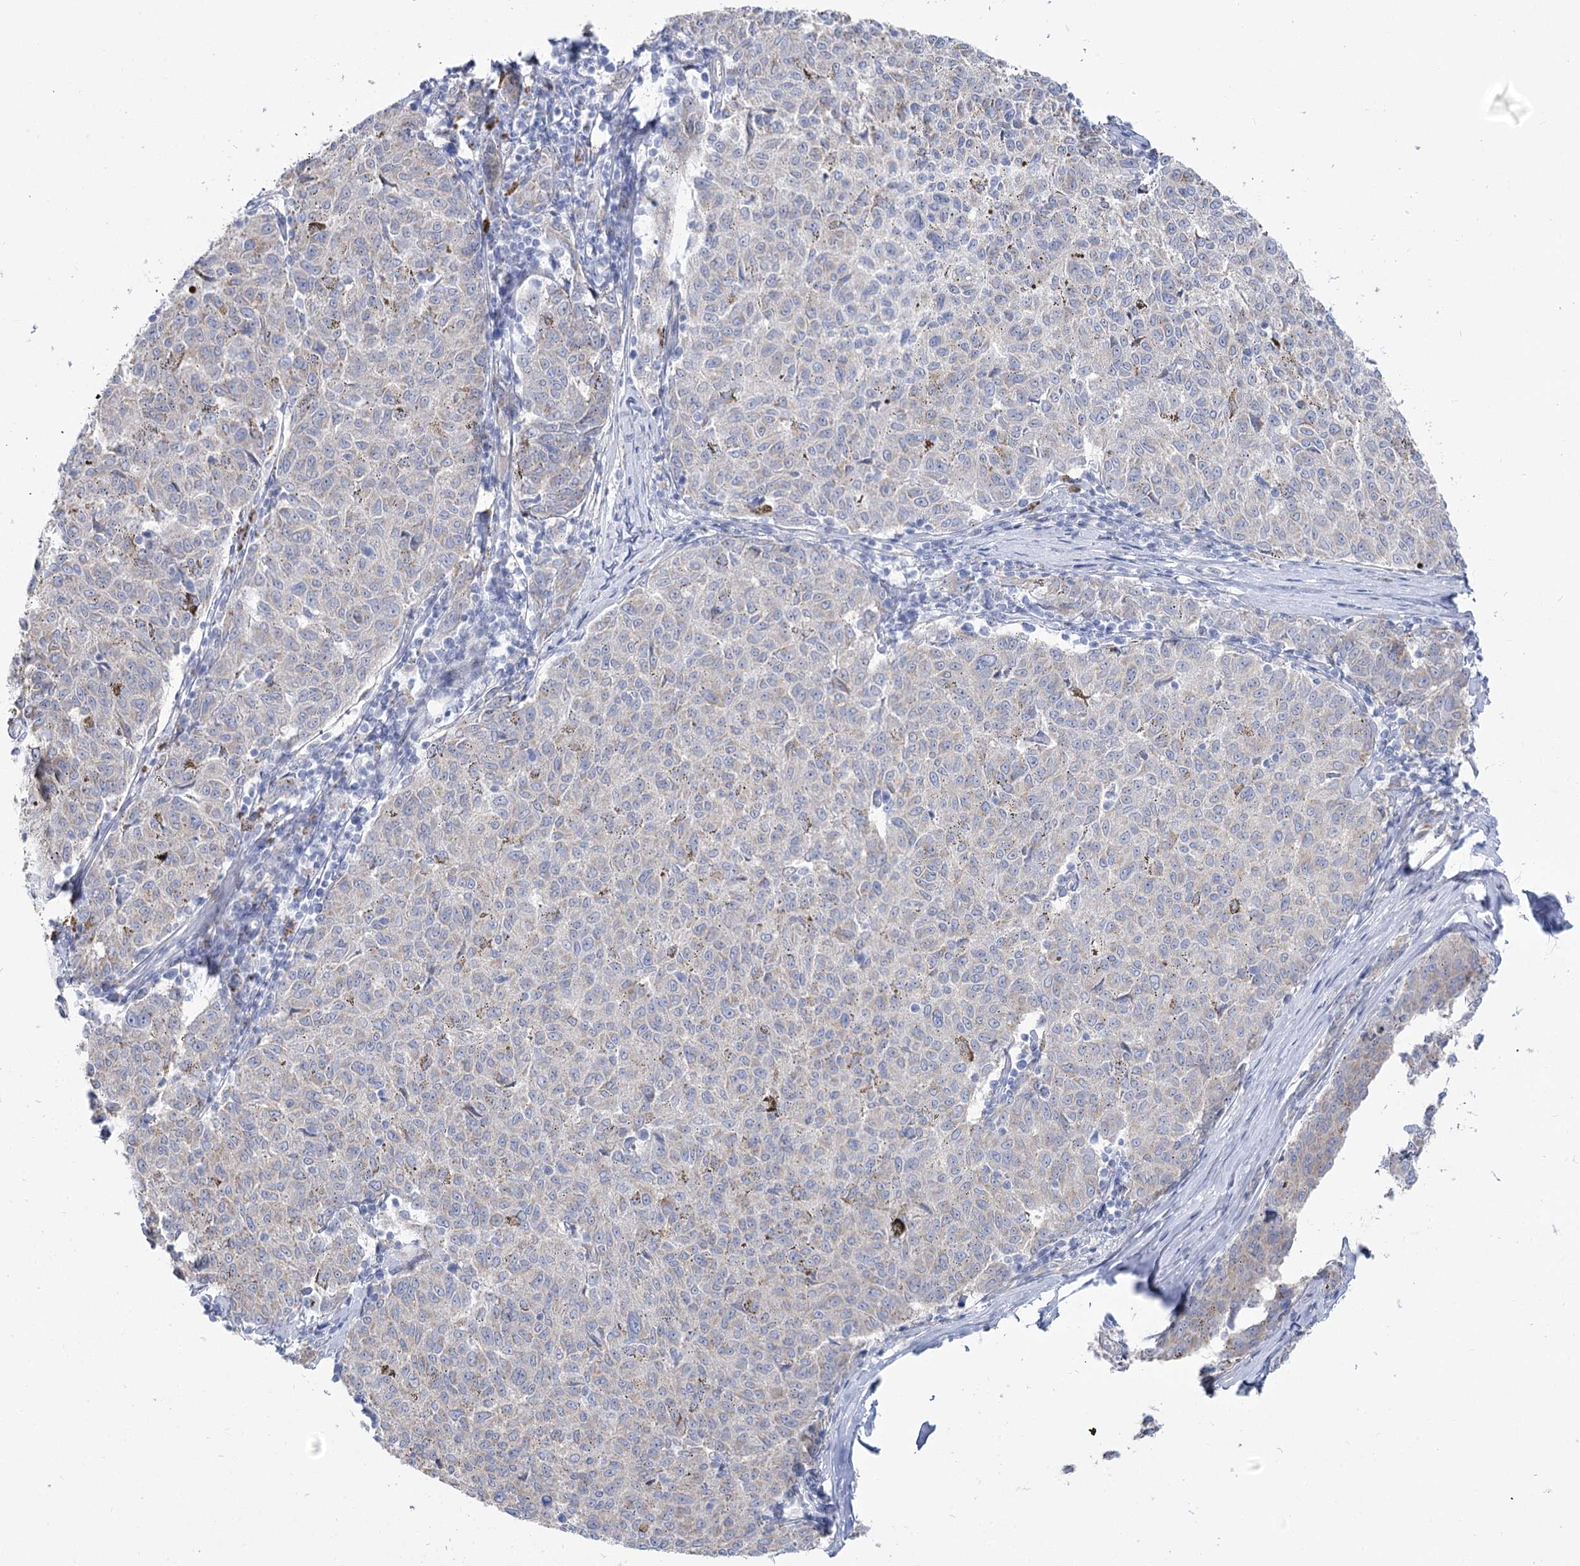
{"staining": {"intensity": "negative", "quantity": "none", "location": "none"}, "tissue": "melanoma", "cell_type": "Tumor cells", "image_type": "cancer", "snomed": [{"axis": "morphology", "description": "Malignant melanoma, NOS"}, {"axis": "topography", "description": "Skin"}], "caption": "Immunohistochemistry photomicrograph of neoplastic tissue: melanoma stained with DAB exhibits no significant protein positivity in tumor cells.", "gene": "SUOX", "patient": {"sex": "female", "age": 72}}